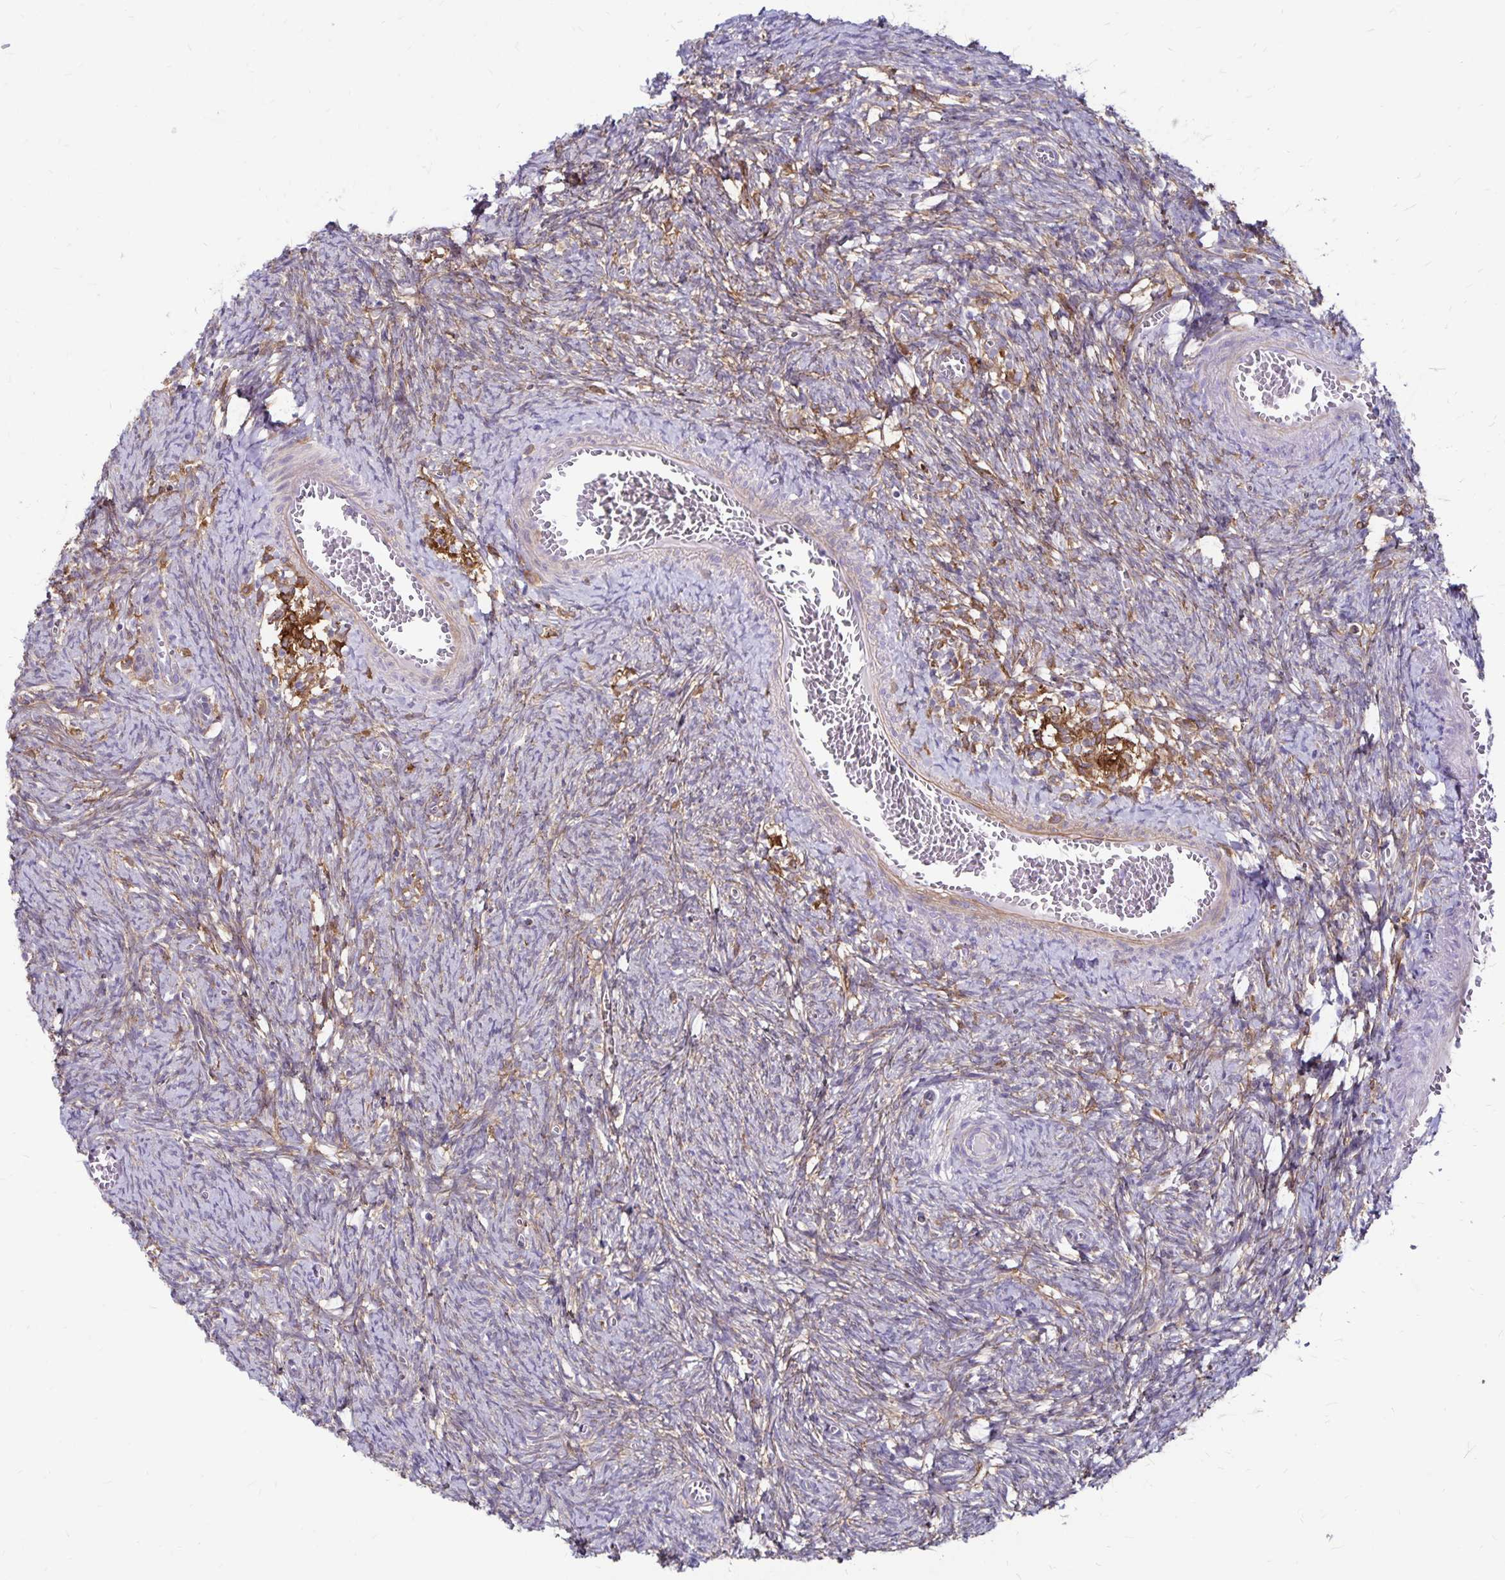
{"staining": {"intensity": "weak", "quantity": "25%-75%", "location": "cytoplasmic/membranous"}, "tissue": "ovary", "cell_type": "Ovarian stroma cells", "image_type": "normal", "snomed": [{"axis": "morphology", "description": "Normal tissue, NOS"}, {"axis": "topography", "description": "Ovary"}], "caption": "Protein staining shows weak cytoplasmic/membranous staining in about 25%-75% of ovarian stroma cells in unremarkable ovary.", "gene": "TNS3", "patient": {"sex": "female", "age": 41}}